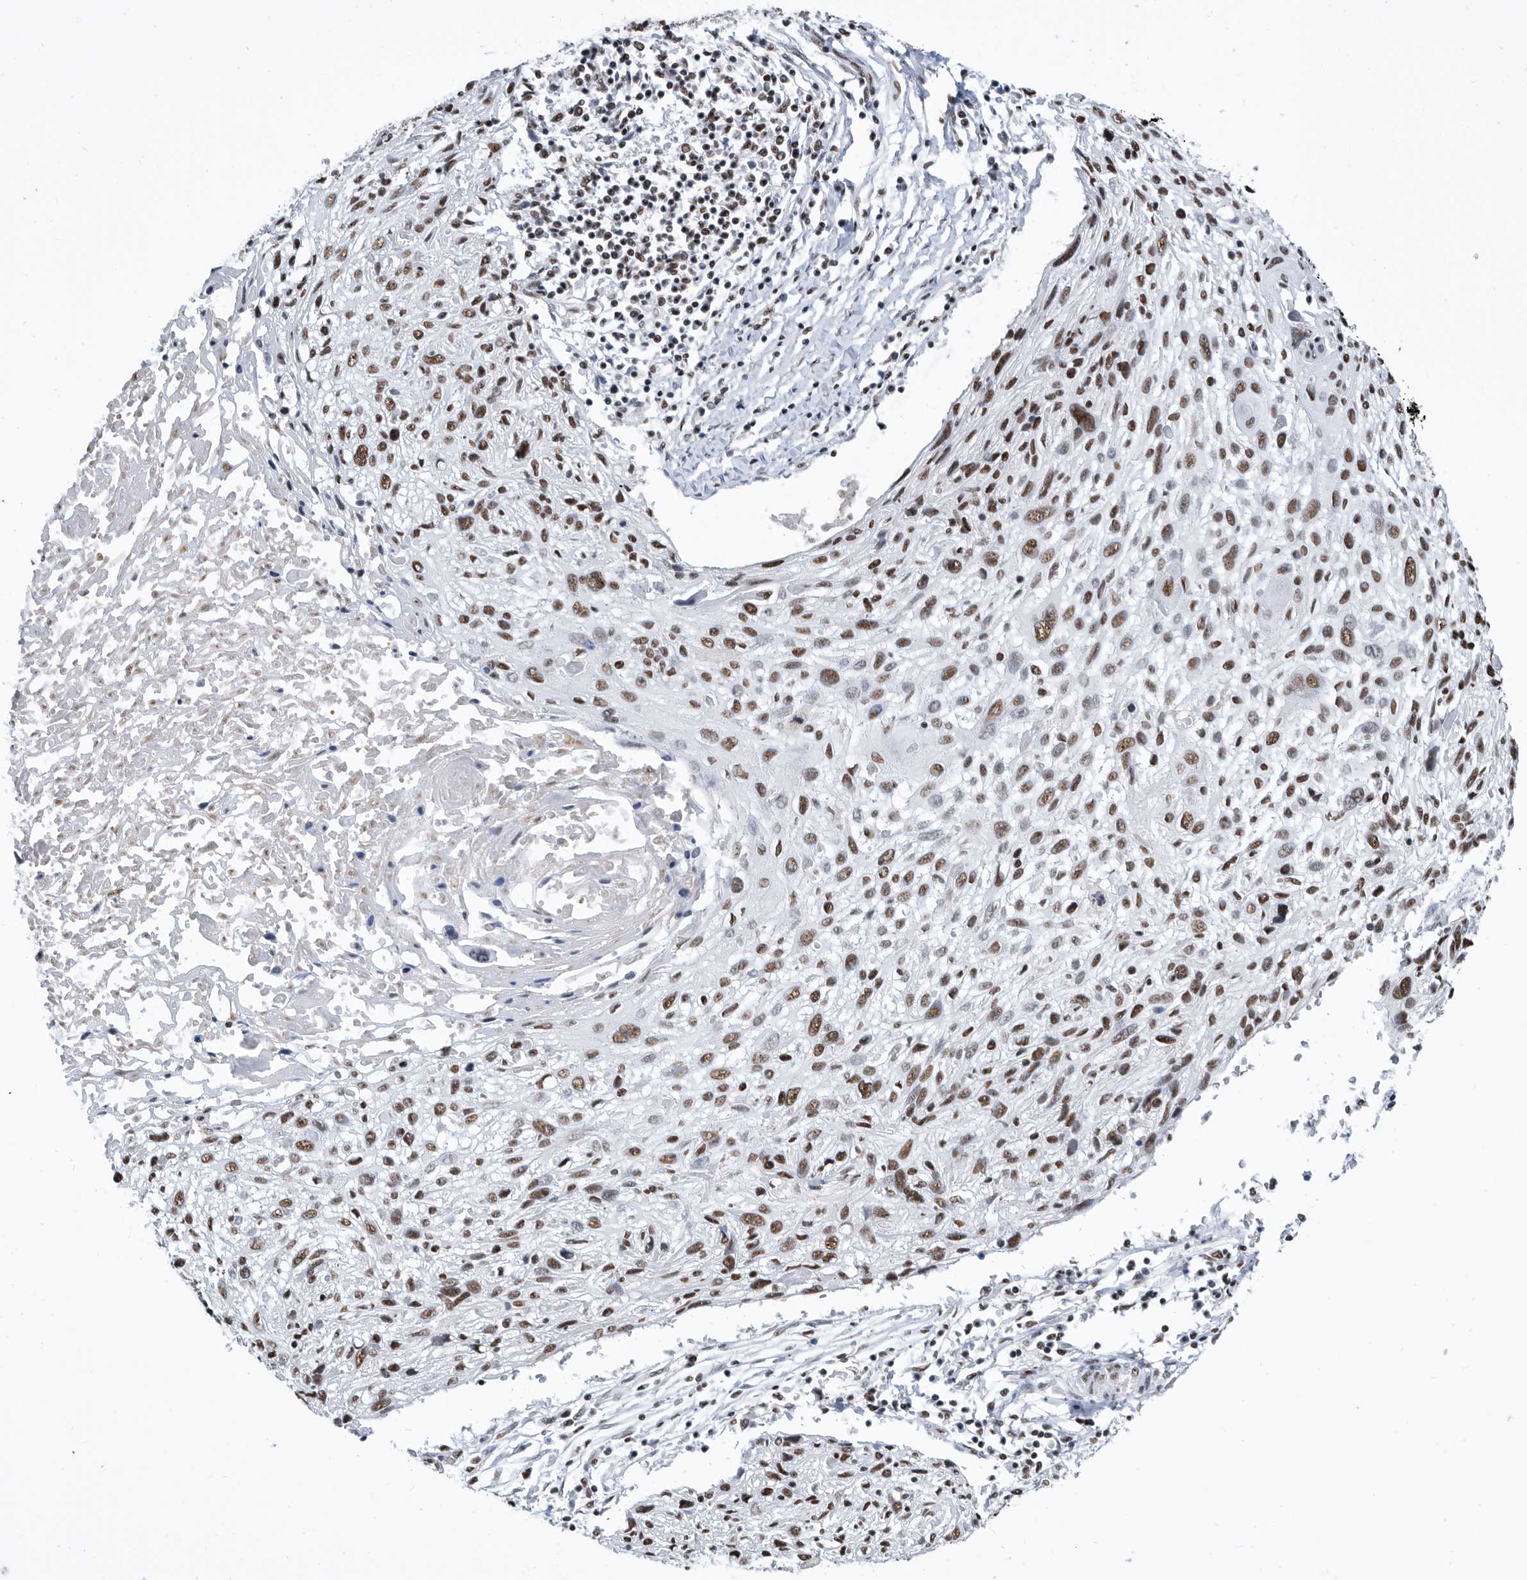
{"staining": {"intensity": "moderate", "quantity": ">75%", "location": "nuclear"}, "tissue": "cervical cancer", "cell_type": "Tumor cells", "image_type": "cancer", "snomed": [{"axis": "morphology", "description": "Squamous cell carcinoma, NOS"}, {"axis": "topography", "description": "Cervix"}], "caption": "Tumor cells show moderate nuclear positivity in about >75% of cells in cervical squamous cell carcinoma. (Brightfield microscopy of DAB IHC at high magnification).", "gene": "SF3A1", "patient": {"sex": "female", "age": 51}}